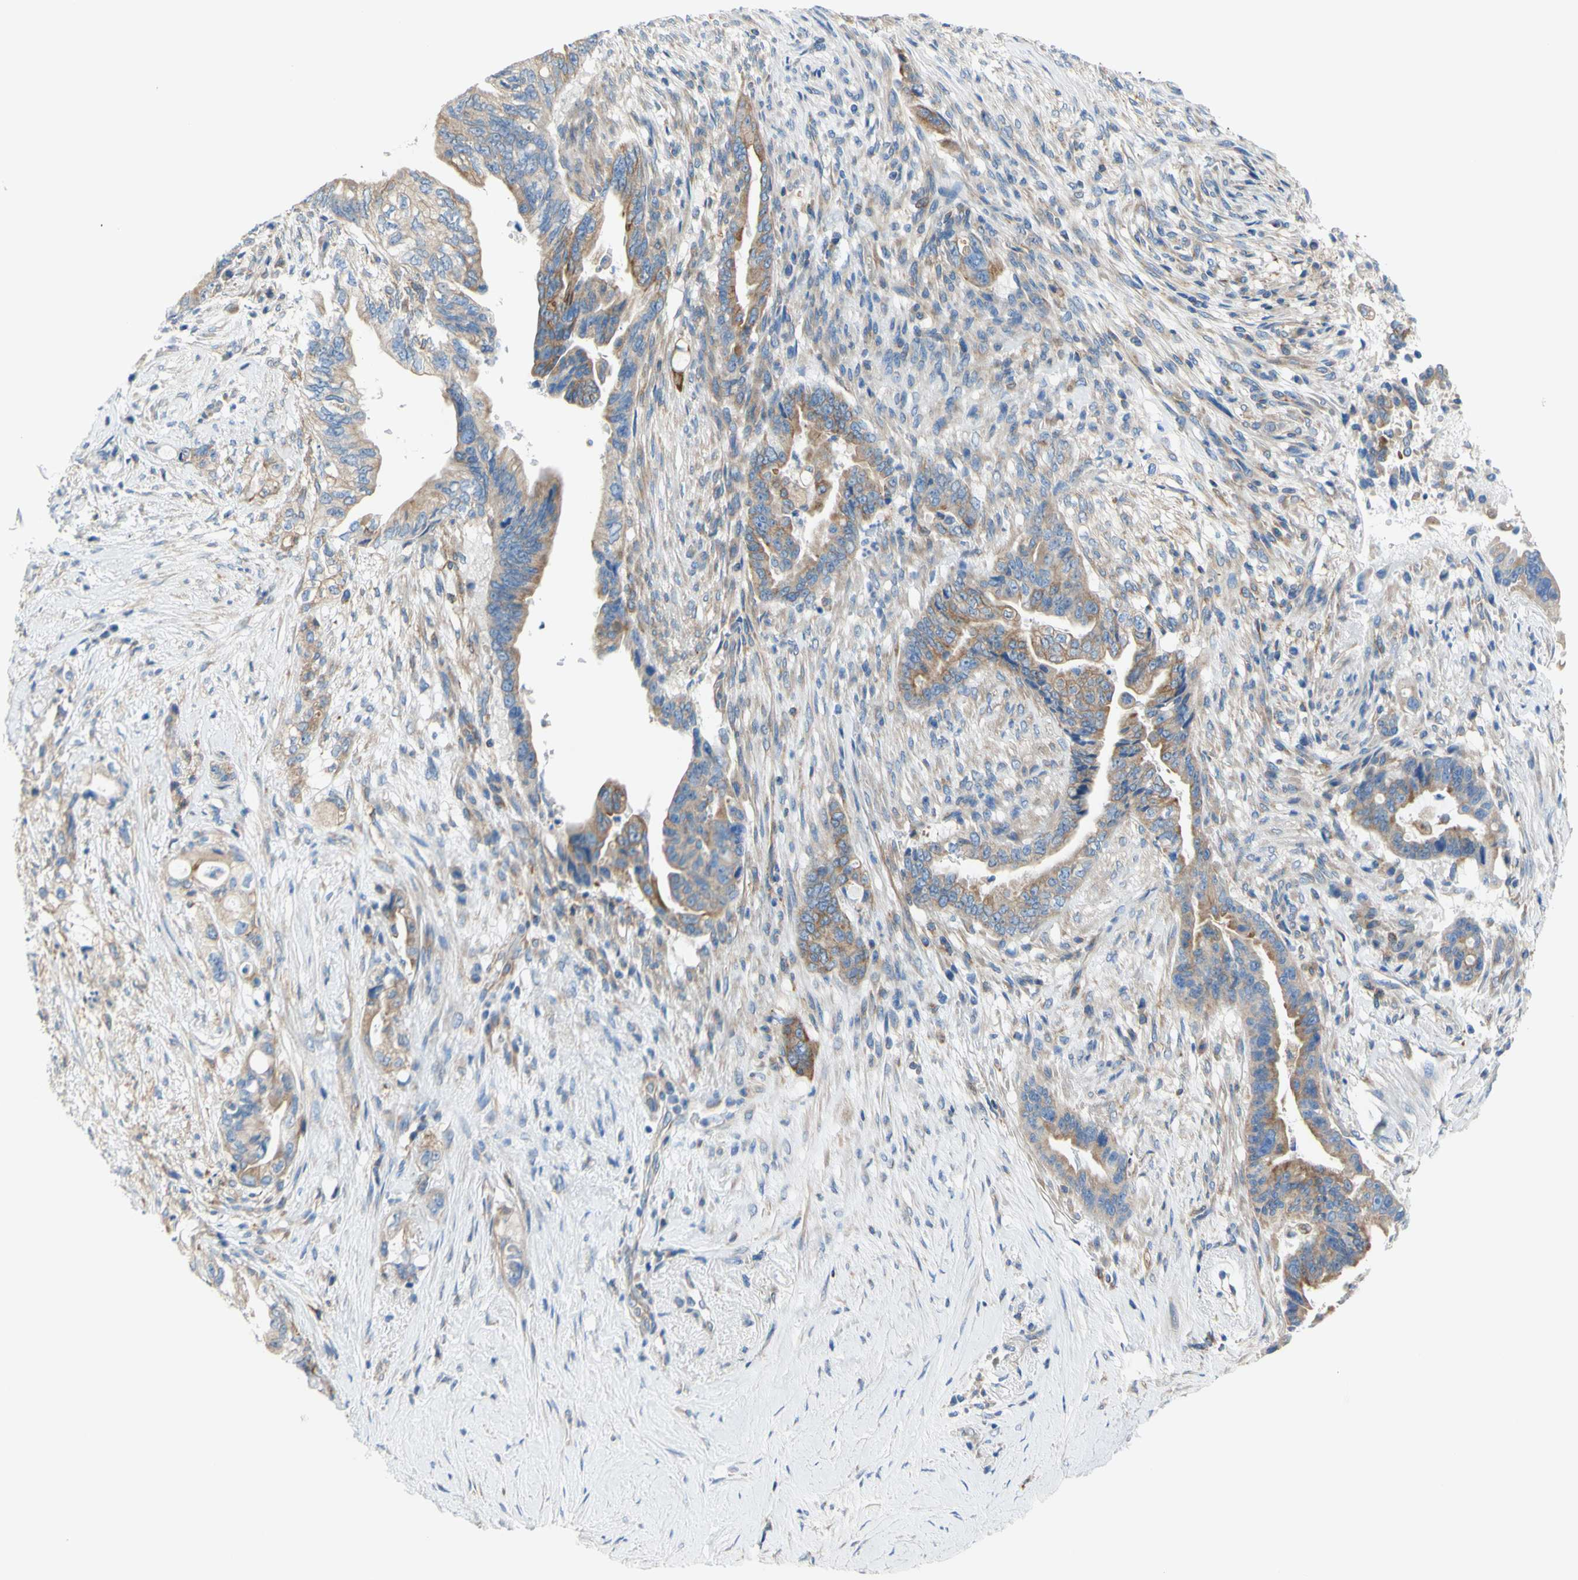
{"staining": {"intensity": "moderate", "quantity": "25%-75%", "location": "cytoplasmic/membranous"}, "tissue": "pancreatic cancer", "cell_type": "Tumor cells", "image_type": "cancer", "snomed": [{"axis": "morphology", "description": "Adenocarcinoma, NOS"}, {"axis": "topography", "description": "Pancreas"}], "caption": "High-magnification brightfield microscopy of pancreatic cancer stained with DAB (3,3'-diaminobenzidine) (brown) and counterstained with hematoxylin (blue). tumor cells exhibit moderate cytoplasmic/membranous expression is present in about25%-75% of cells.", "gene": "RETREG2", "patient": {"sex": "male", "age": 70}}